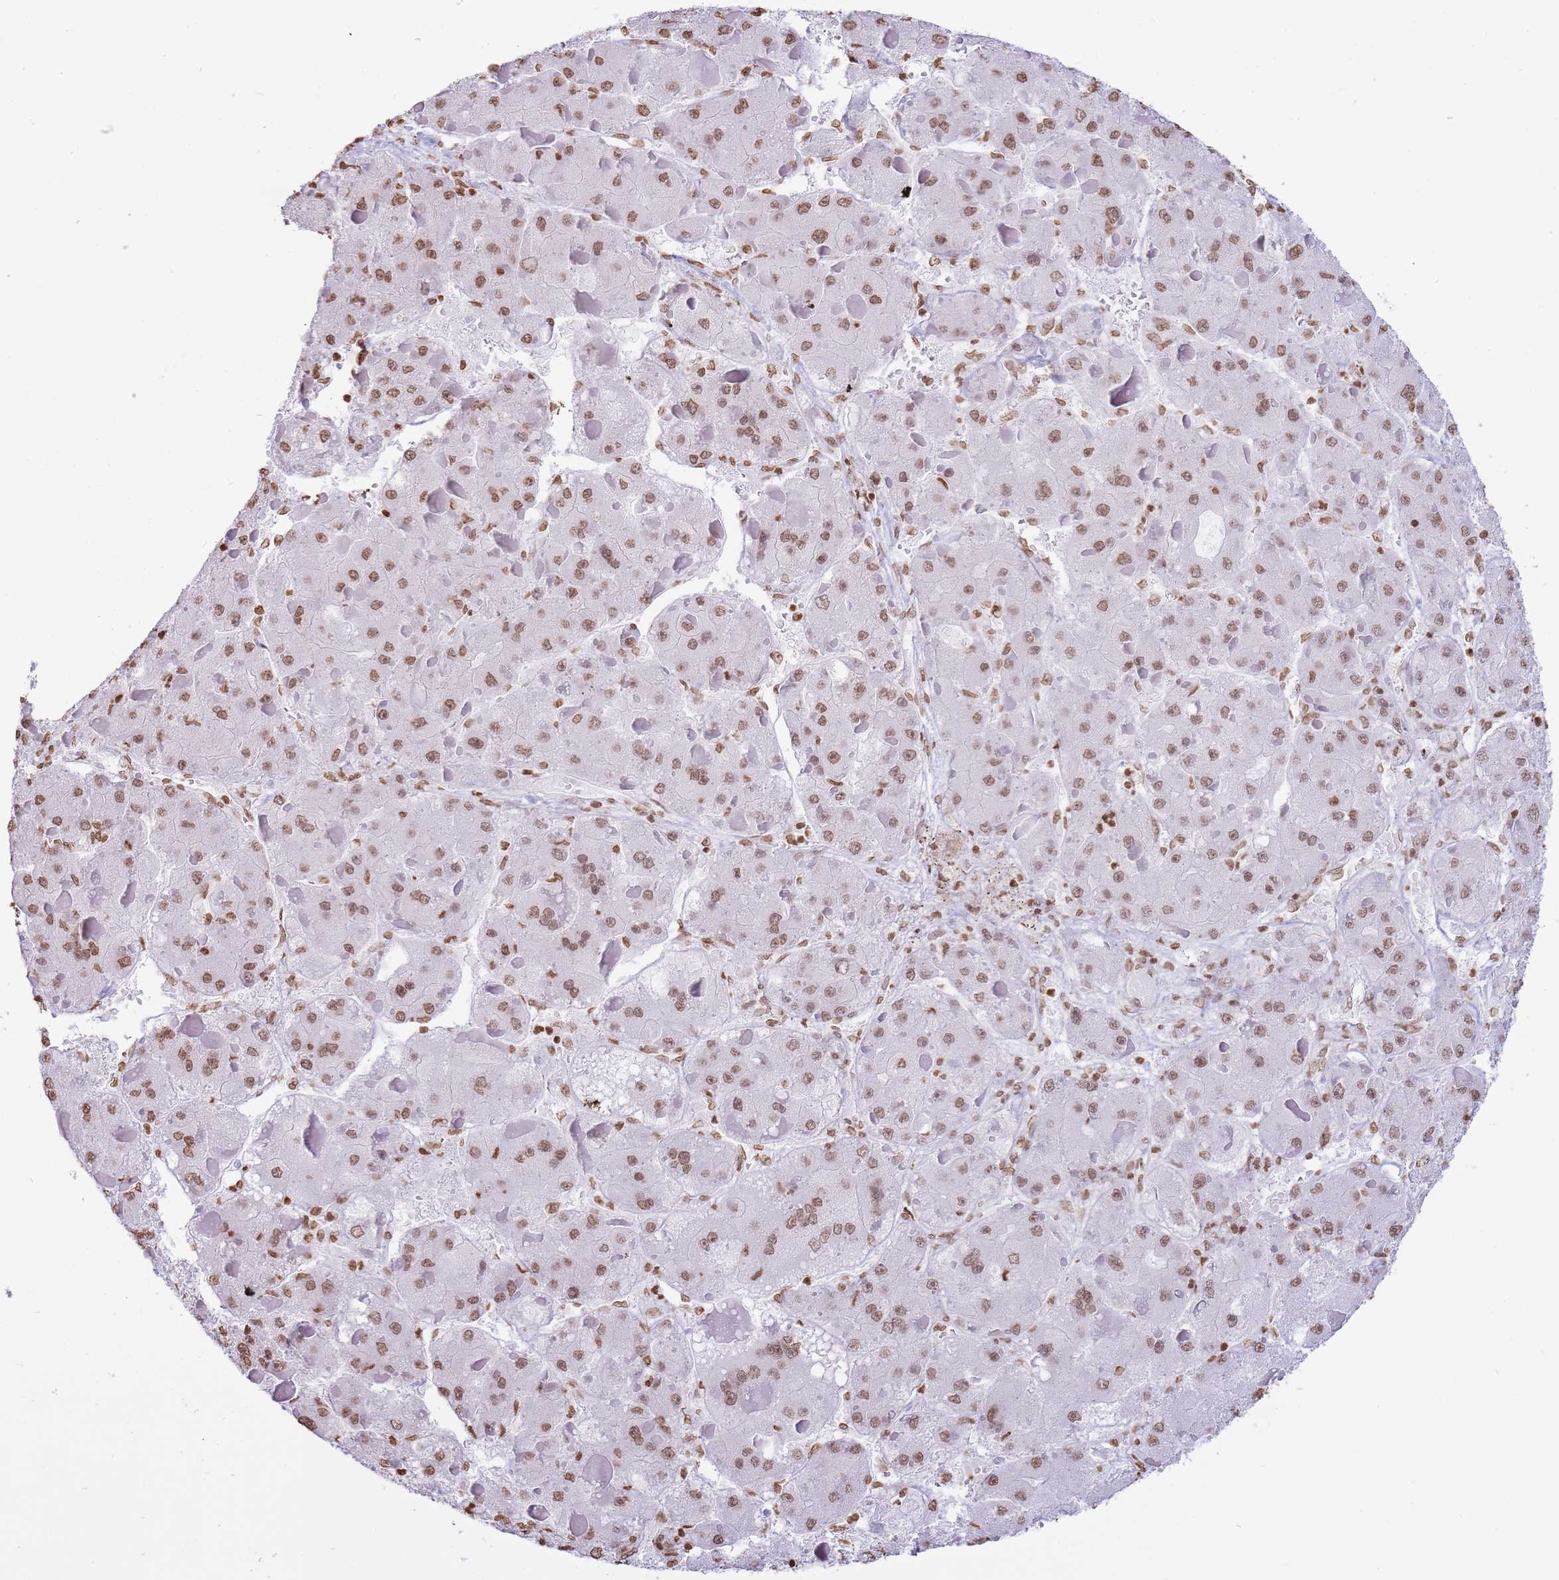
{"staining": {"intensity": "moderate", "quantity": ">75%", "location": "nuclear"}, "tissue": "liver cancer", "cell_type": "Tumor cells", "image_type": "cancer", "snomed": [{"axis": "morphology", "description": "Carcinoma, Hepatocellular, NOS"}, {"axis": "topography", "description": "Liver"}], "caption": "A histopathology image of human liver cancer stained for a protein demonstrates moderate nuclear brown staining in tumor cells. The staining was performed using DAB (3,3'-diaminobenzidine) to visualize the protein expression in brown, while the nuclei were stained in blue with hematoxylin (Magnification: 20x).", "gene": "SHISAL1", "patient": {"sex": "female", "age": 73}}